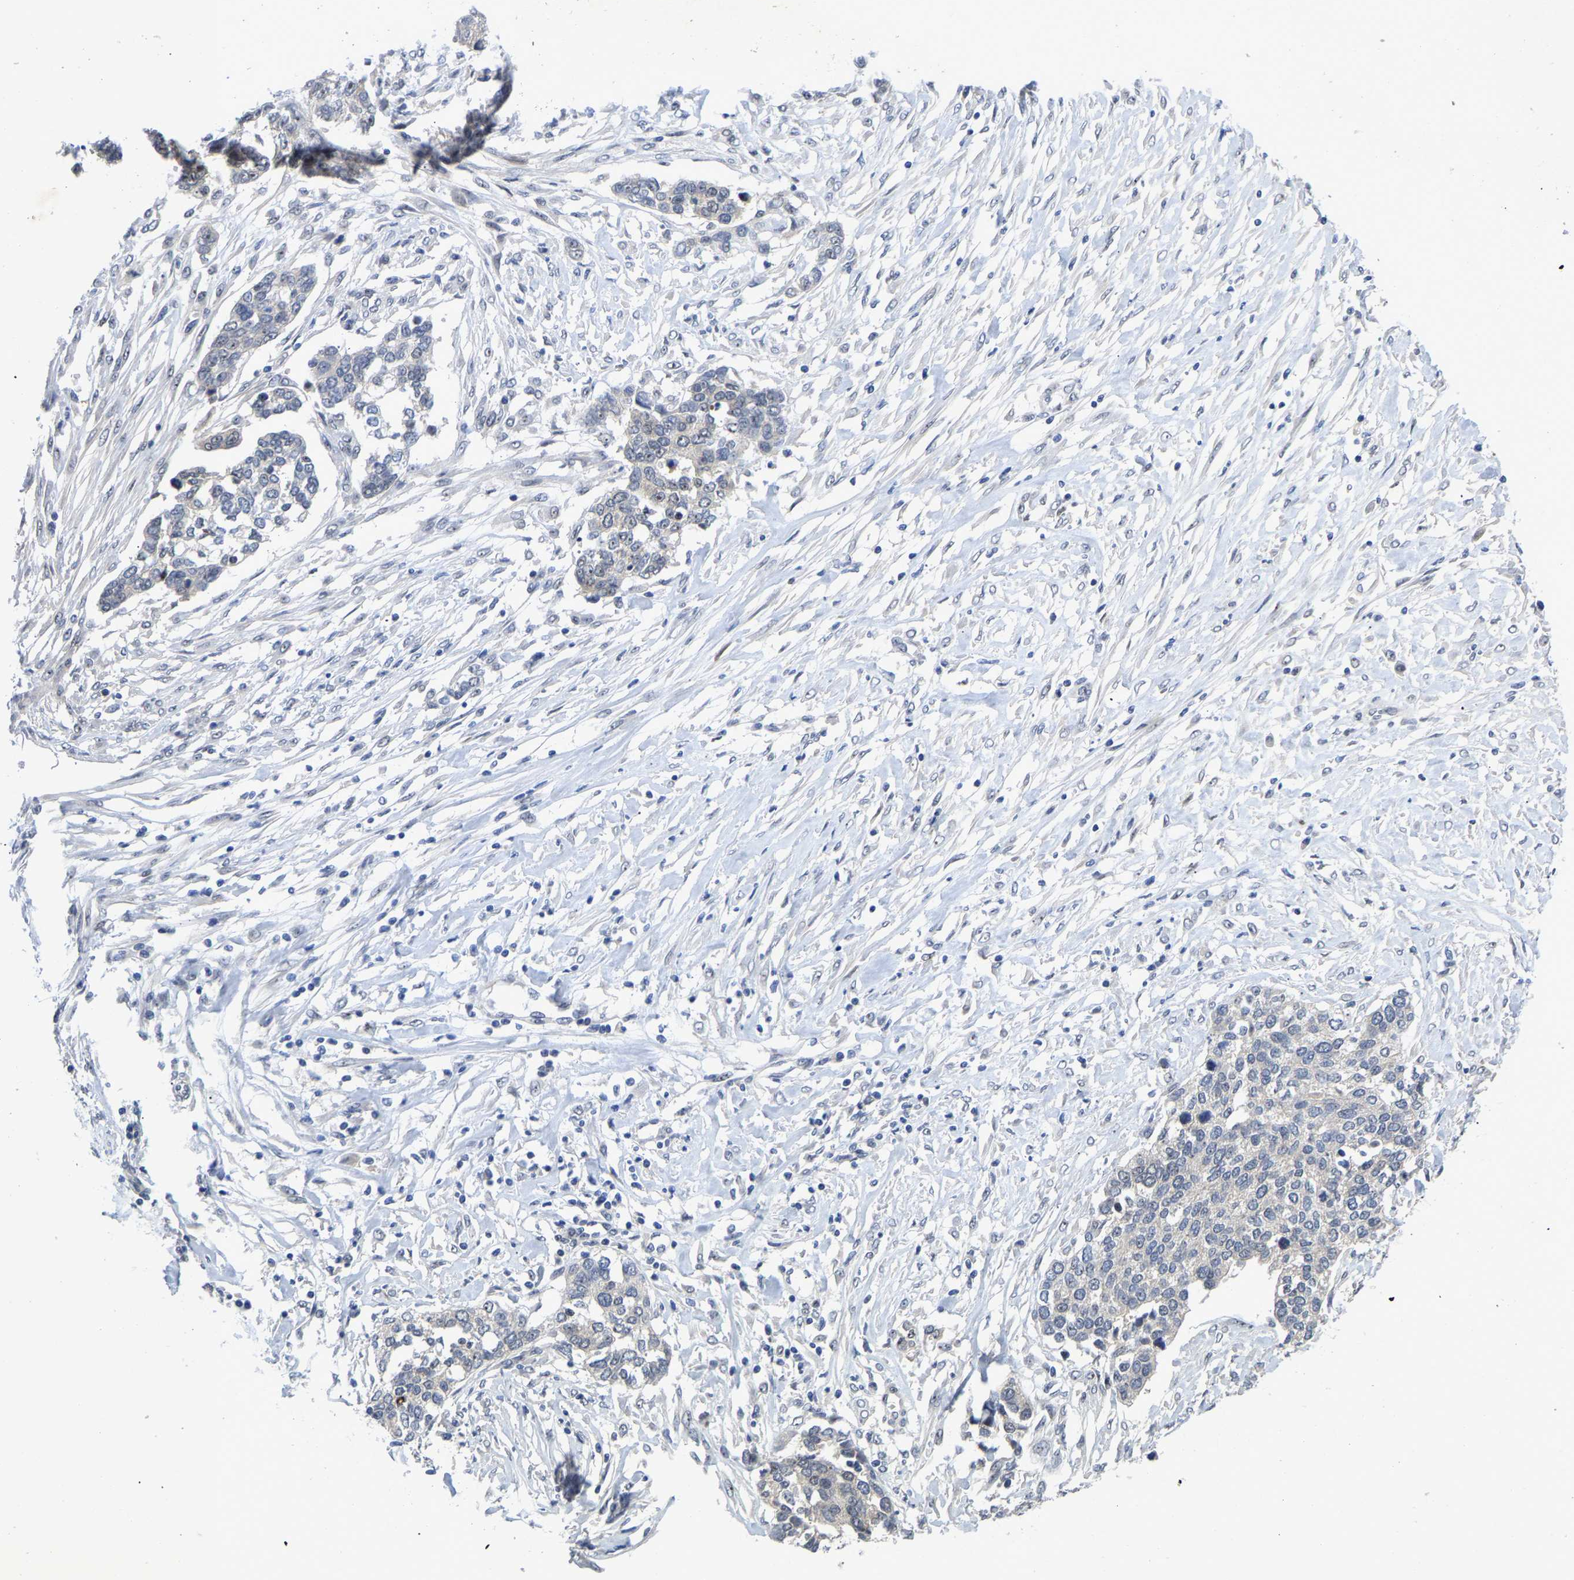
{"staining": {"intensity": "negative", "quantity": "none", "location": "none"}, "tissue": "ovarian cancer", "cell_type": "Tumor cells", "image_type": "cancer", "snomed": [{"axis": "morphology", "description": "Cystadenocarcinoma, serous, NOS"}, {"axis": "topography", "description": "Ovary"}], "caption": "This histopathology image is of serous cystadenocarcinoma (ovarian) stained with immunohistochemistry (IHC) to label a protein in brown with the nuclei are counter-stained blue. There is no expression in tumor cells.", "gene": "NLE1", "patient": {"sex": "female", "age": 44}}